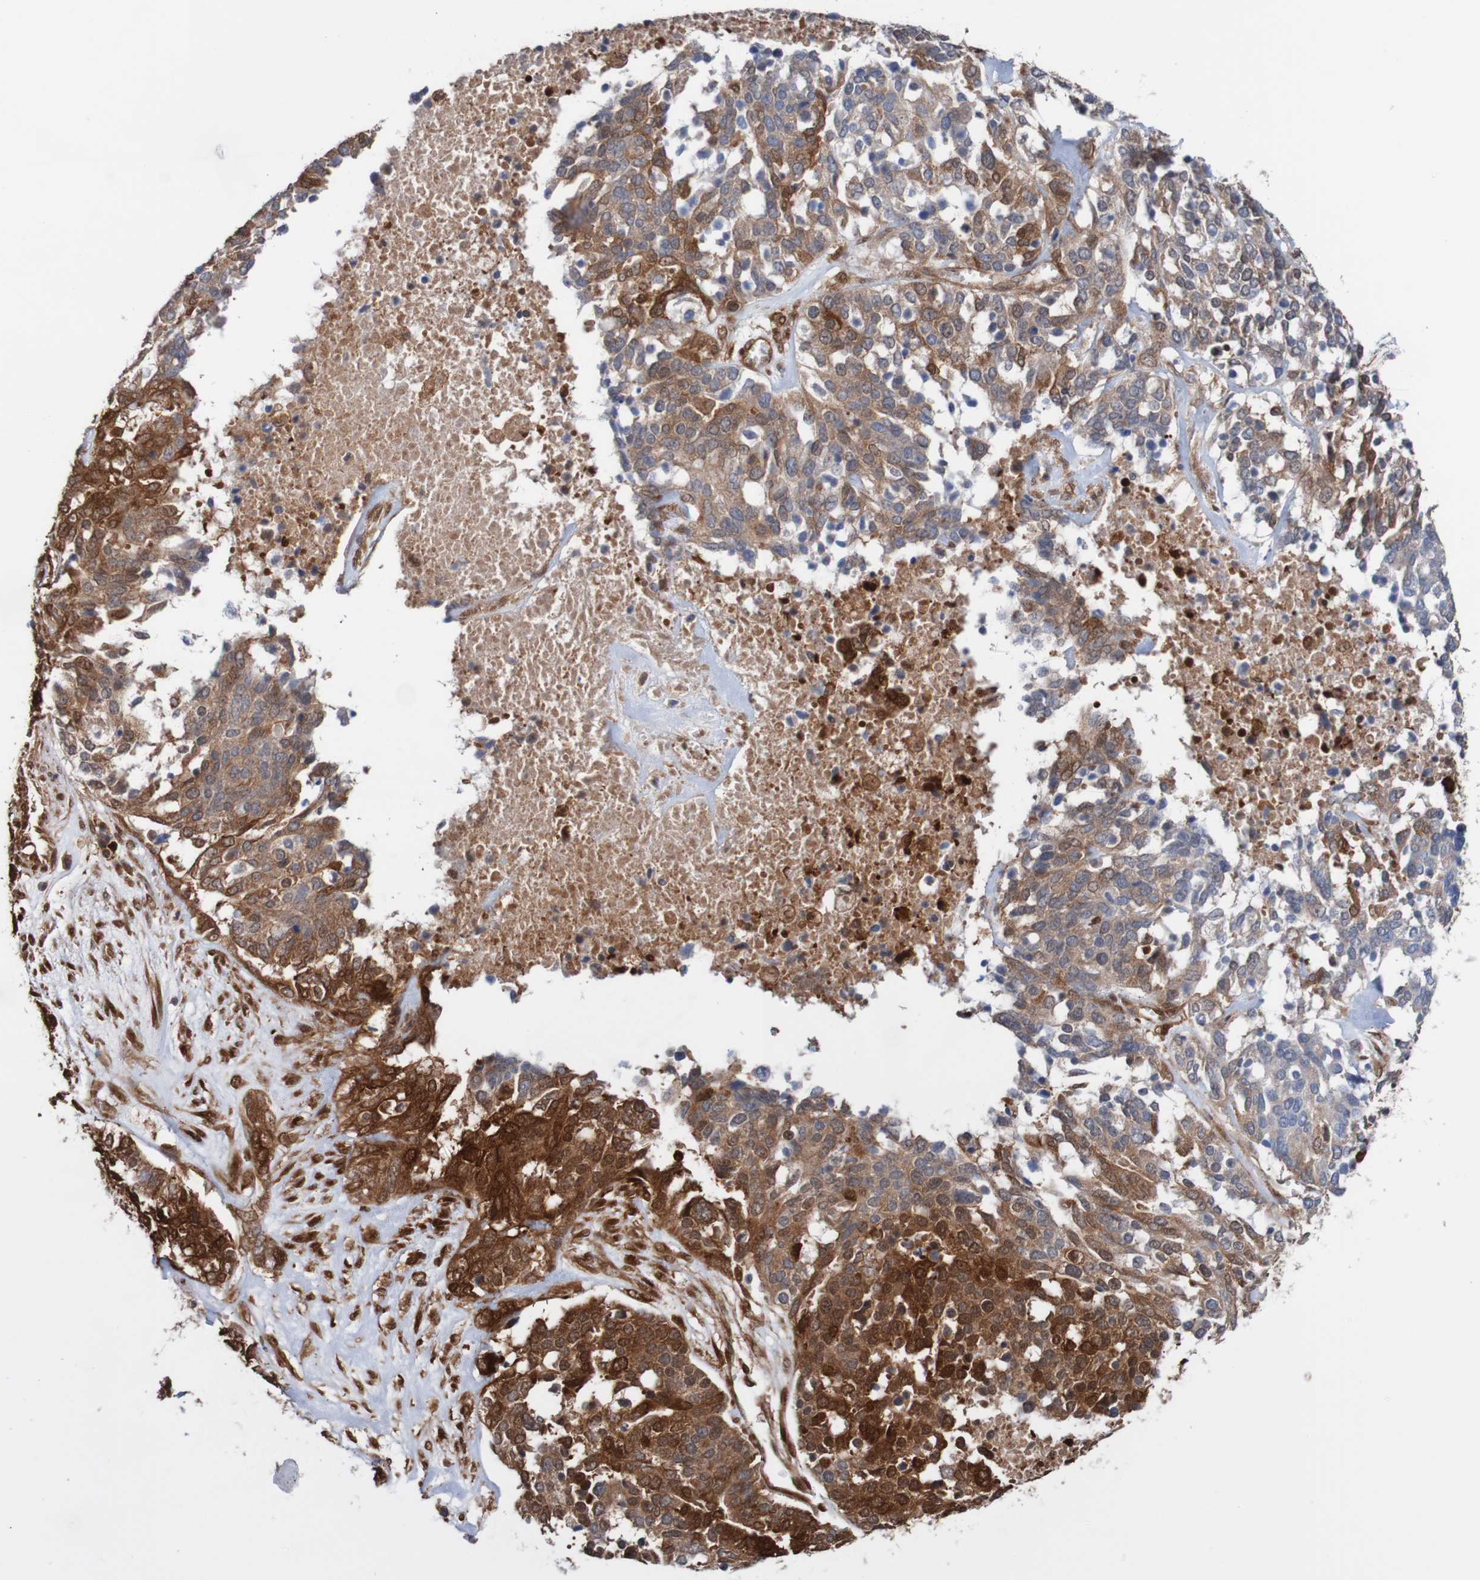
{"staining": {"intensity": "strong", "quantity": "25%-75%", "location": "cytoplasmic/membranous"}, "tissue": "ovarian cancer", "cell_type": "Tumor cells", "image_type": "cancer", "snomed": [{"axis": "morphology", "description": "Cystadenocarcinoma, serous, NOS"}, {"axis": "topography", "description": "Ovary"}], "caption": "Immunohistochemistry (IHC) staining of ovarian cancer (serous cystadenocarcinoma), which demonstrates high levels of strong cytoplasmic/membranous positivity in approximately 25%-75% of tumor cells indicating strong cytoplasmic/membranous protein expression. The staining was performed using DAB (brown) for protein detection and nuclei were counterstained in hematoxylin (blue).", "gene": "RIGI", "patient": {"sex": "female", "age": 44}}